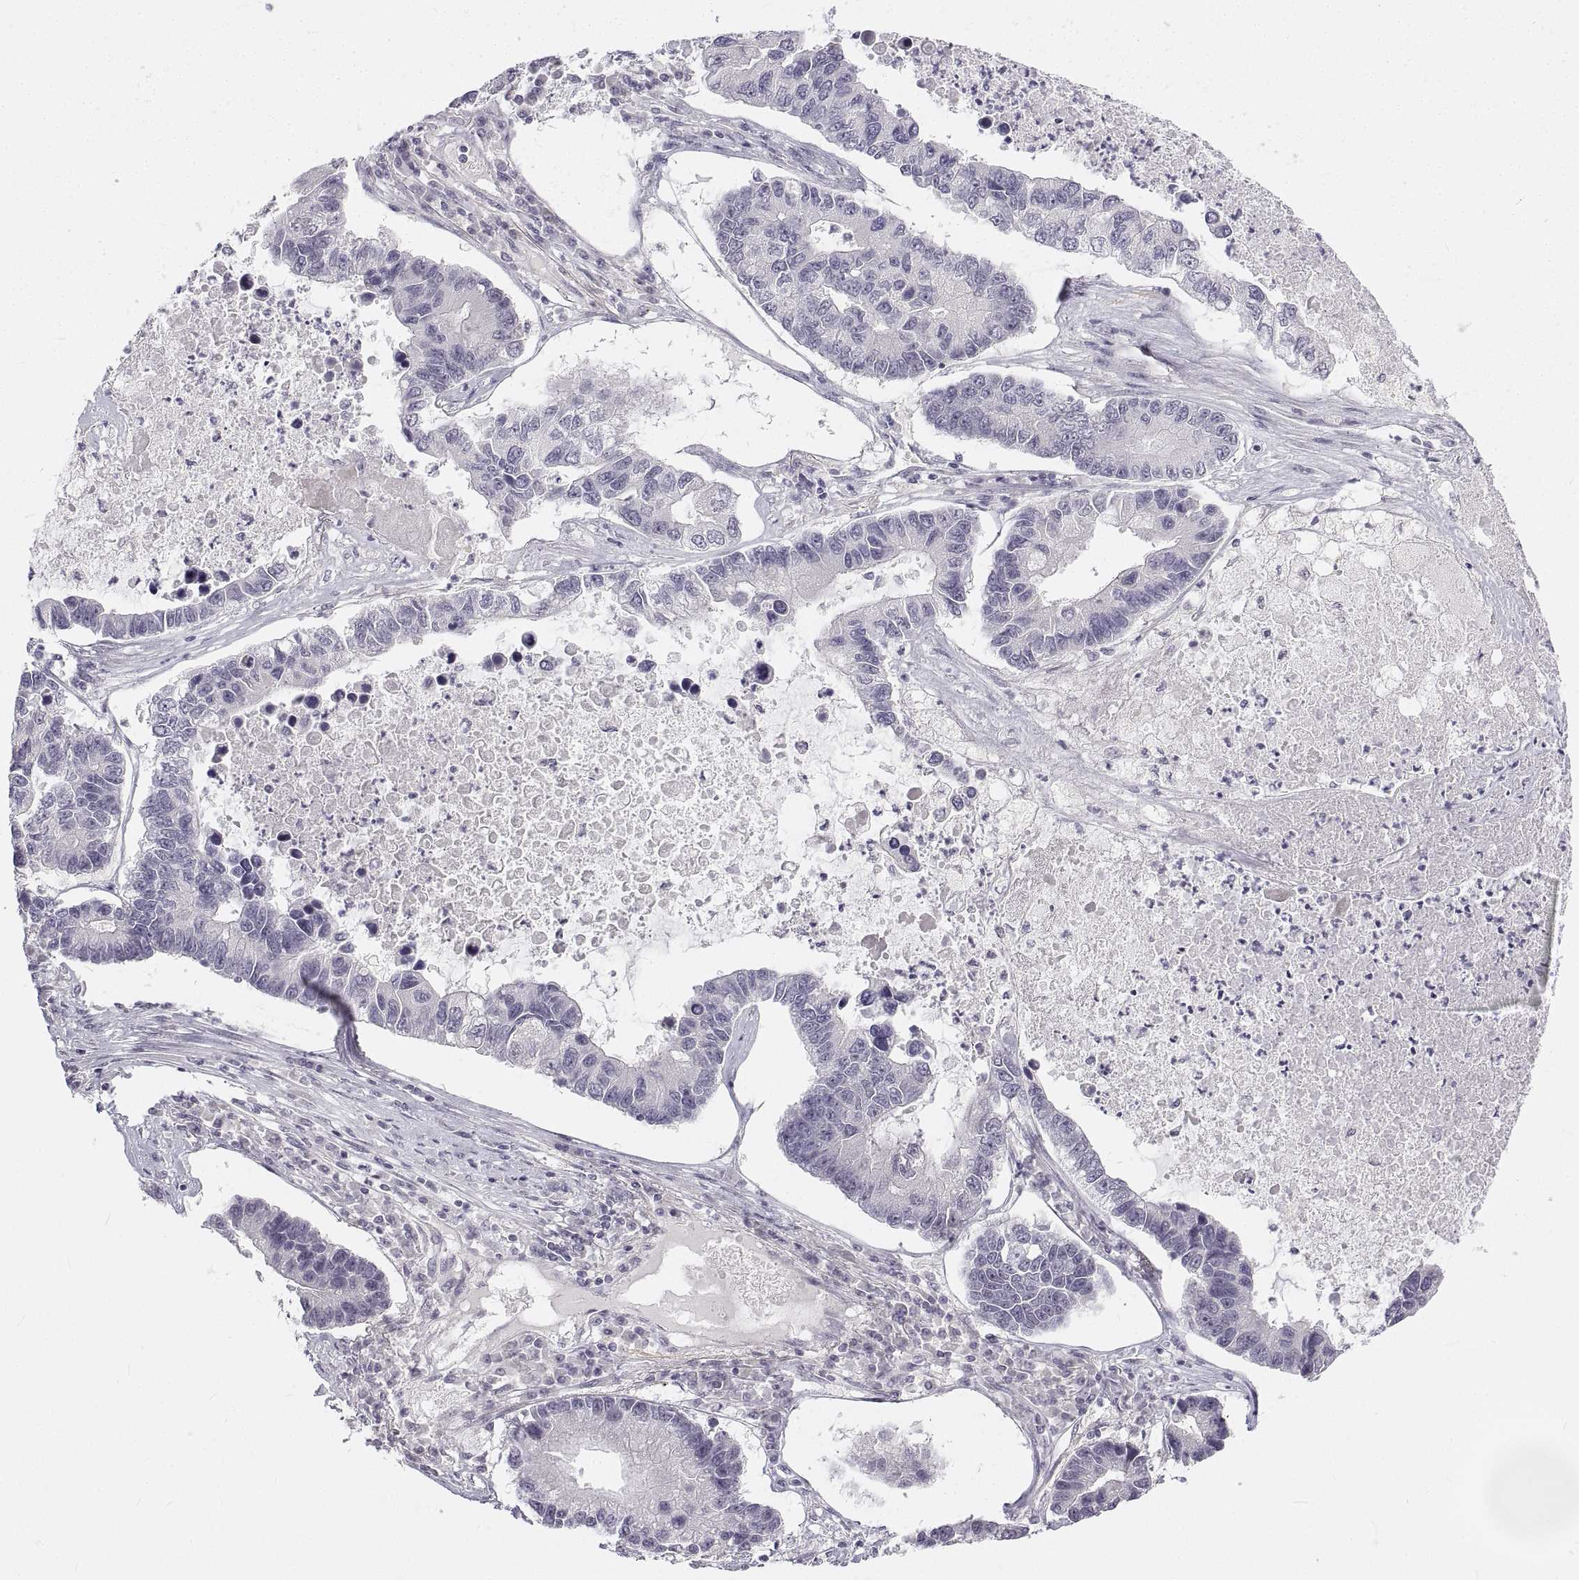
{"staining": {"intensity": "negative", "quantity": "none", "location": "none"}, "tissue": "lung cancer", "cell_type": "Tumor cells", "image_type": "cancer", "snomed": [{"axis": "morphology", "description": "Adenocarcinoma, NOS"}, {"axis": "topography", "description": "Bronchus"}, {"axis": "topography", "description": "Lung"}], "caption": "The image displays no significant positivity in tumor cells of lung cancer (adenocarcinoma).", "gene": "ANO2", "patient": {"sex": "female", "age": 51}}